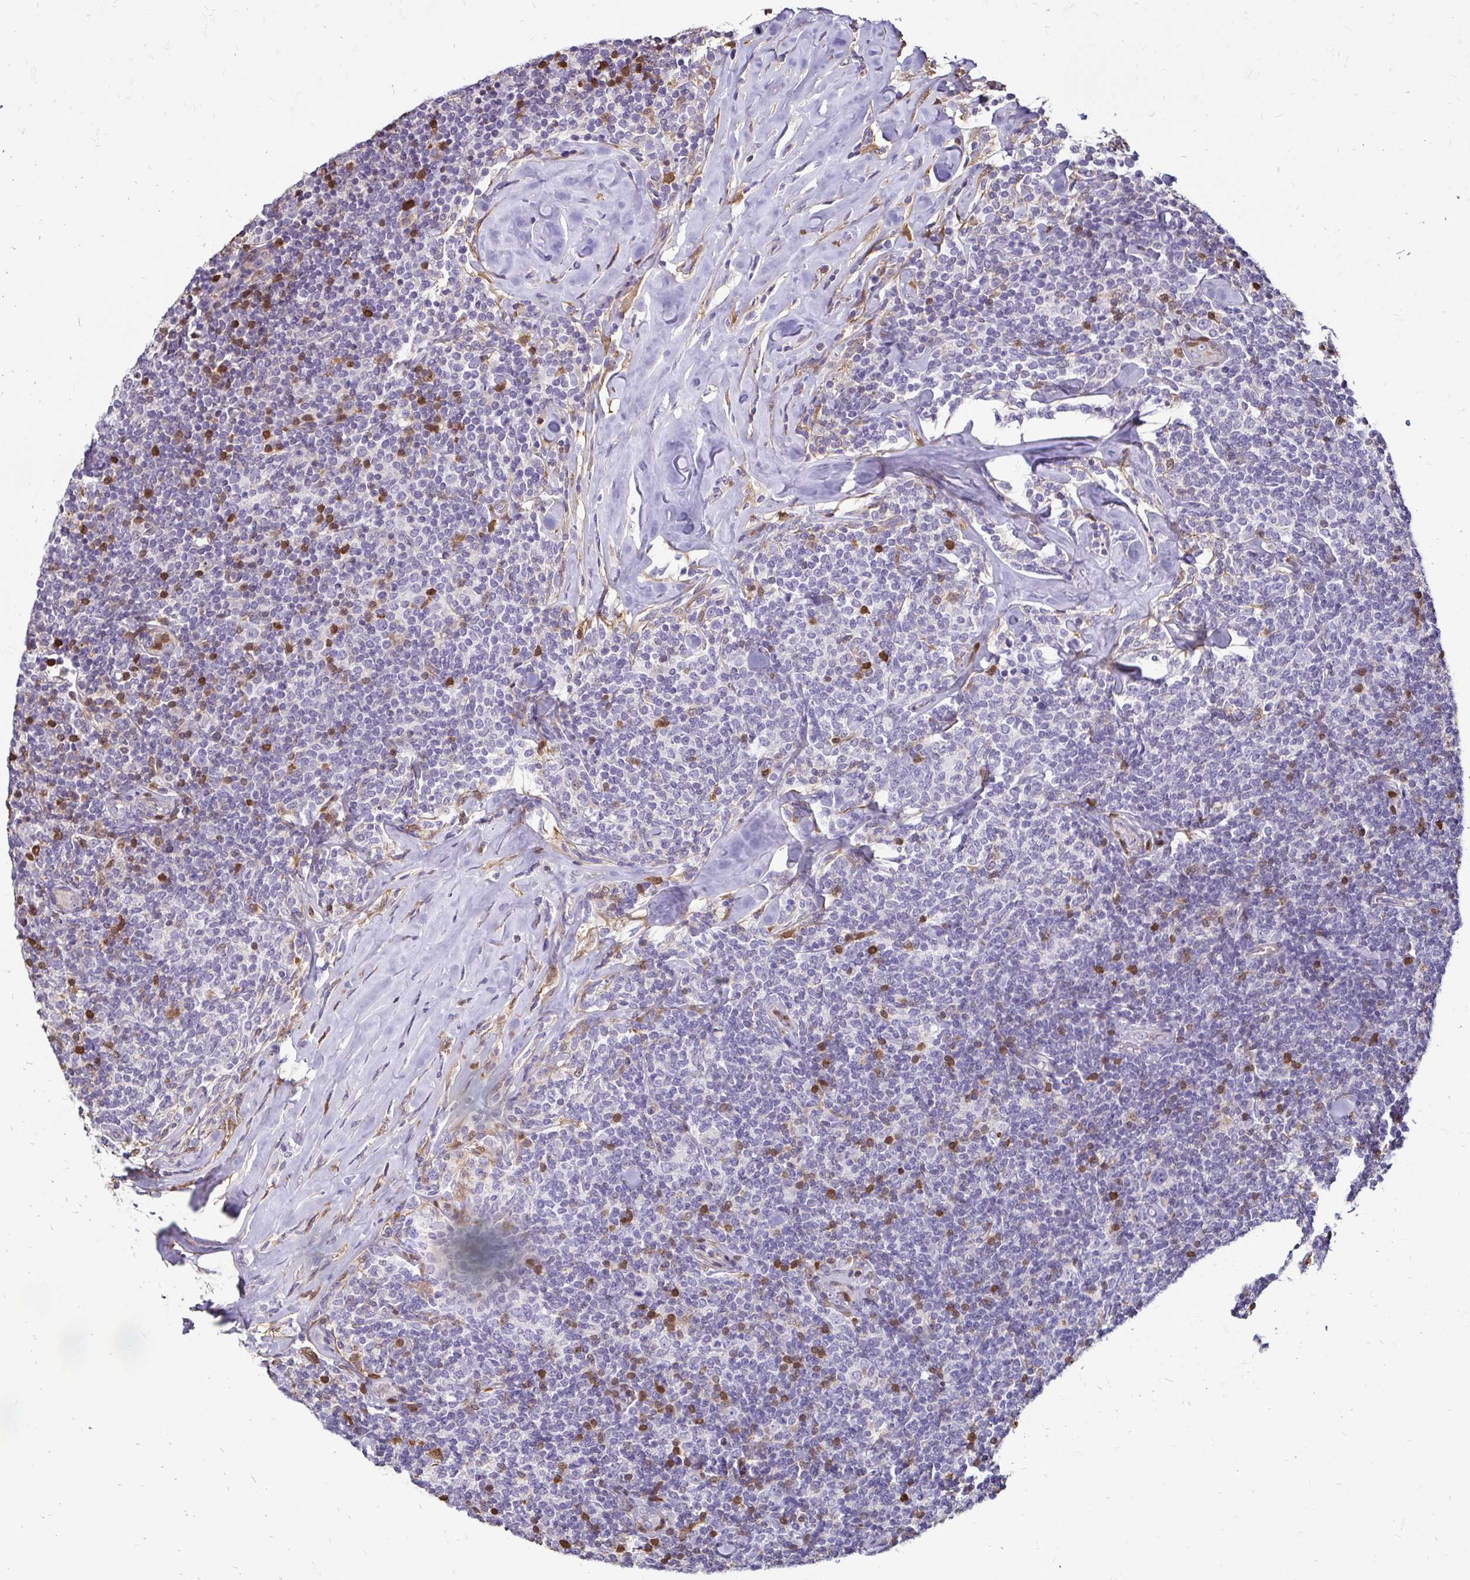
{"staining": {"intensity": "moderate", "quantity": "<25%", "location": "cytoplasmic/membranous"}, "tissue": "lymphoma", "cell_type": "Tumor cells", "image_type": "cancer", "snomed": [{"axis": "morphology", "description": "Malignant lymphoma, non-Hodgkin's type, Low grade"}, {"axis": "topography", "description": "Lymph node"}], "caption": "Lymphoma tissue exhibits moderate cytoplasmic/membranous expression in approximately <25% of tumor cells, visualized by immunohistochemistry. The staining was performed using DAB (3,3'-diaminobenzidine) to visualize the protein expression in brown, while the nuclei were stained in blue with hematoxylin (Magnification: 20x).", "gene": "ZFP1", "patient": {"sex": "female", "age": 56}}